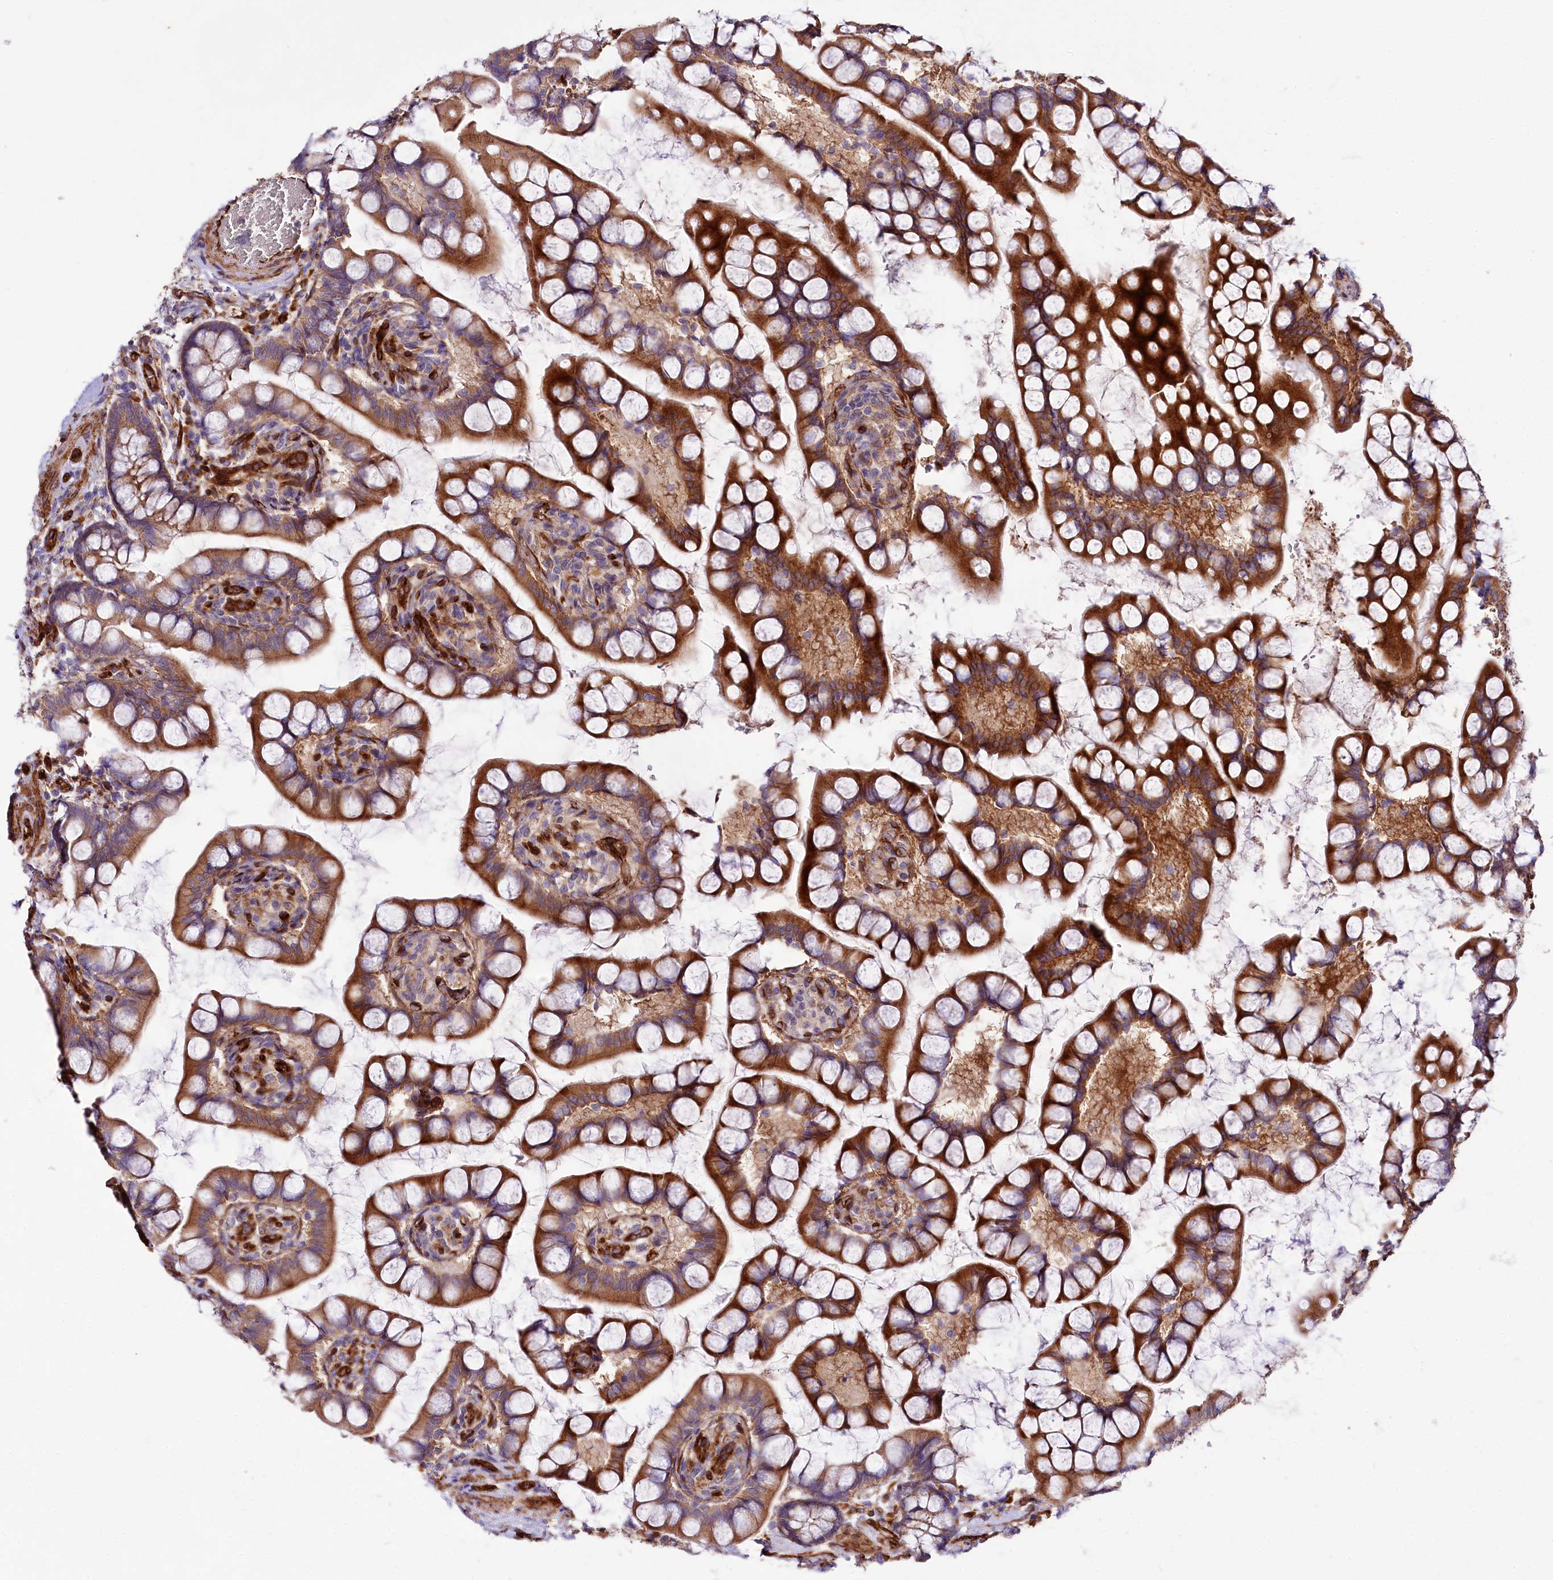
{"staining": {"intensity": "strong", "quantity": ">75%", "location": "cytoplasmic/membranous"}, "tissue": "small intestine", "cell_type": "Glandular cells", "image_type": "normal", "snomed": [{"axis": "morphology", "description": "Normal tissue, NOS"}, {"axis": "topography", "description": "Small intestine"}], "caption": "IHC (DAB (3,3'-diaminobenzidine)) staining of benign small intestine reveals strong cytoplasmic/membranous protein positivity in about >75% of glandular cells.", "gene": "SPATS2", "patient": {"sex": "male", "age": 52}}